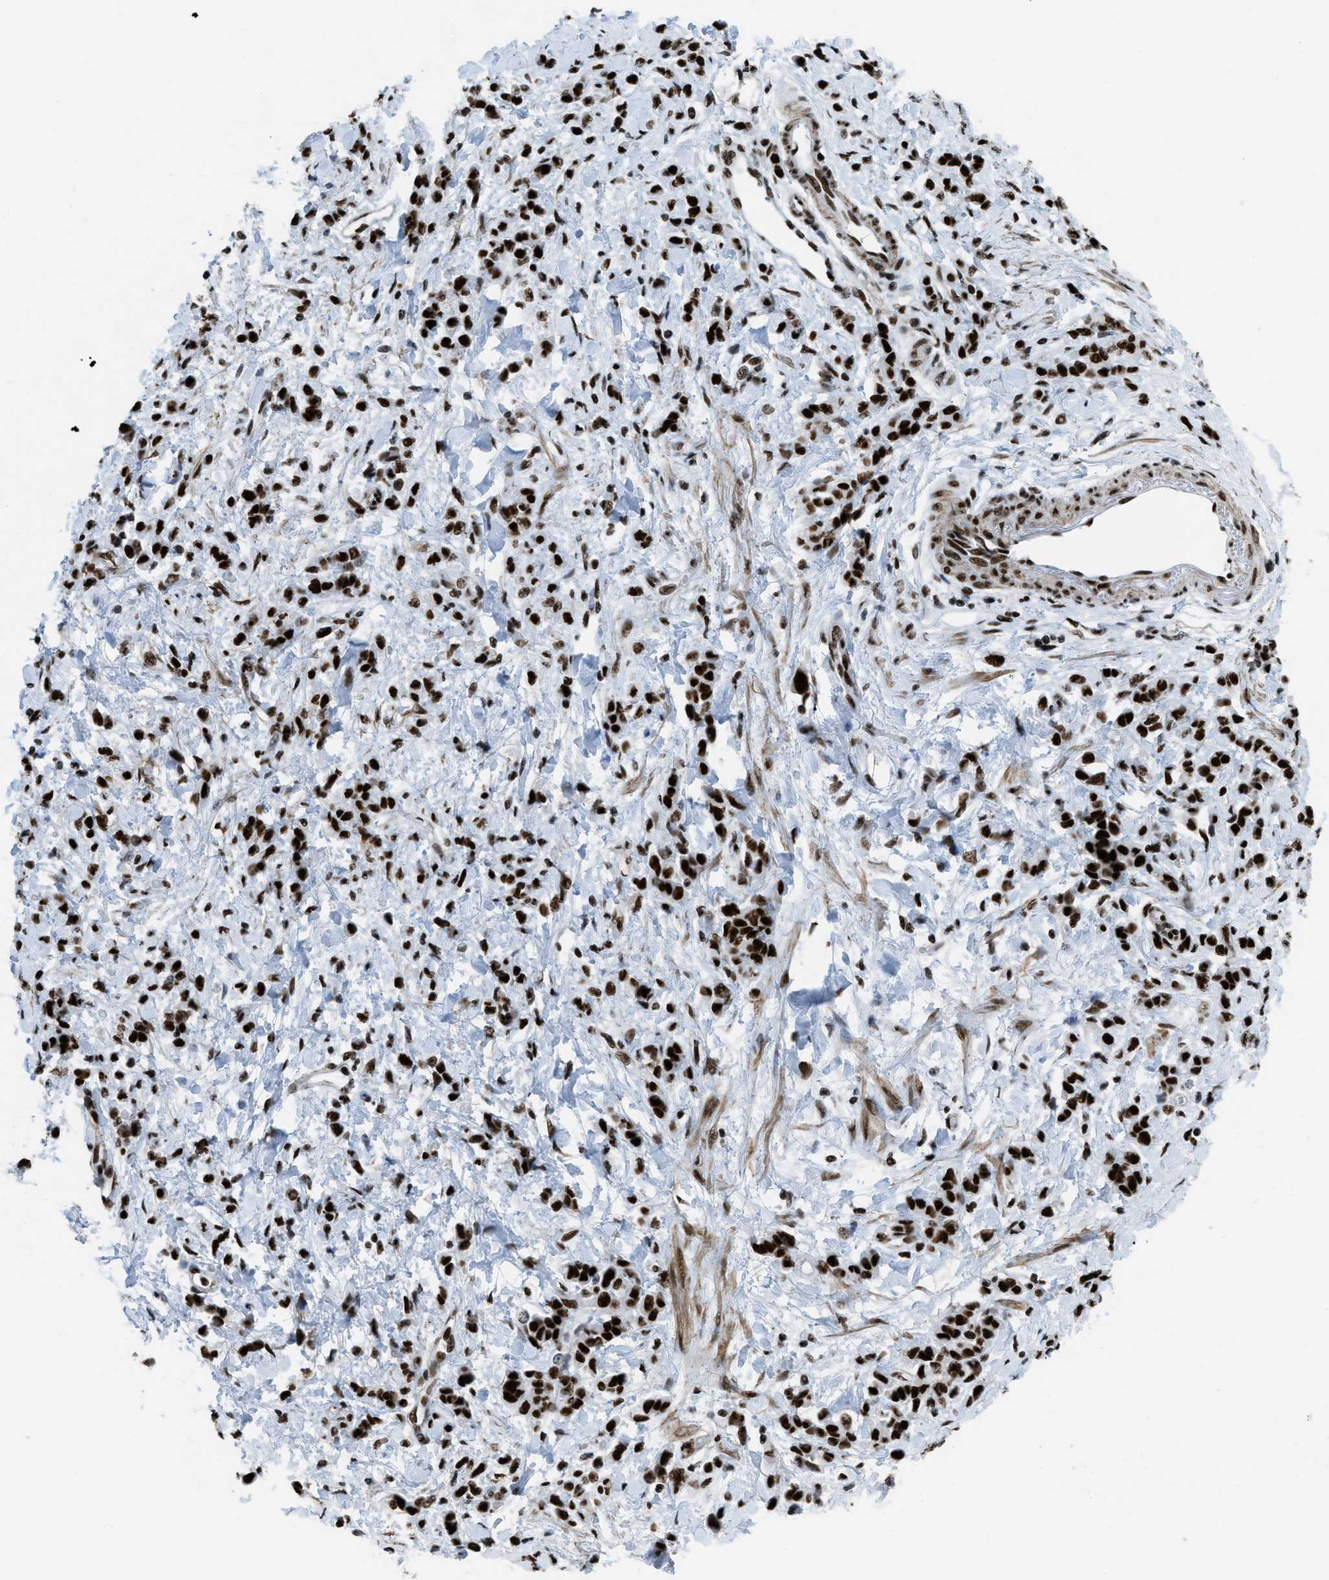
{"staining": {"intensity": "strong", "quantity": ">75%", "location": "nuclear"}, "tissue": "stomach cancer", "cell_type": "Tumor cells", "image_type": "cancer", "snomed": [{"axis": "morphology", "description": "Normal tissue, NOS"}, {"axis": "morphology", "description": "Adenocarcinoma, NOS"}, {"axis": "topography", "description": "Stomach"}], "caption": "The immunohistochemical stain shows strong nuclear positivity in tumor cells of stomach cancer tissue.", "gene": "ZNF207", "patient": {"sex": "male", "age": 82}}